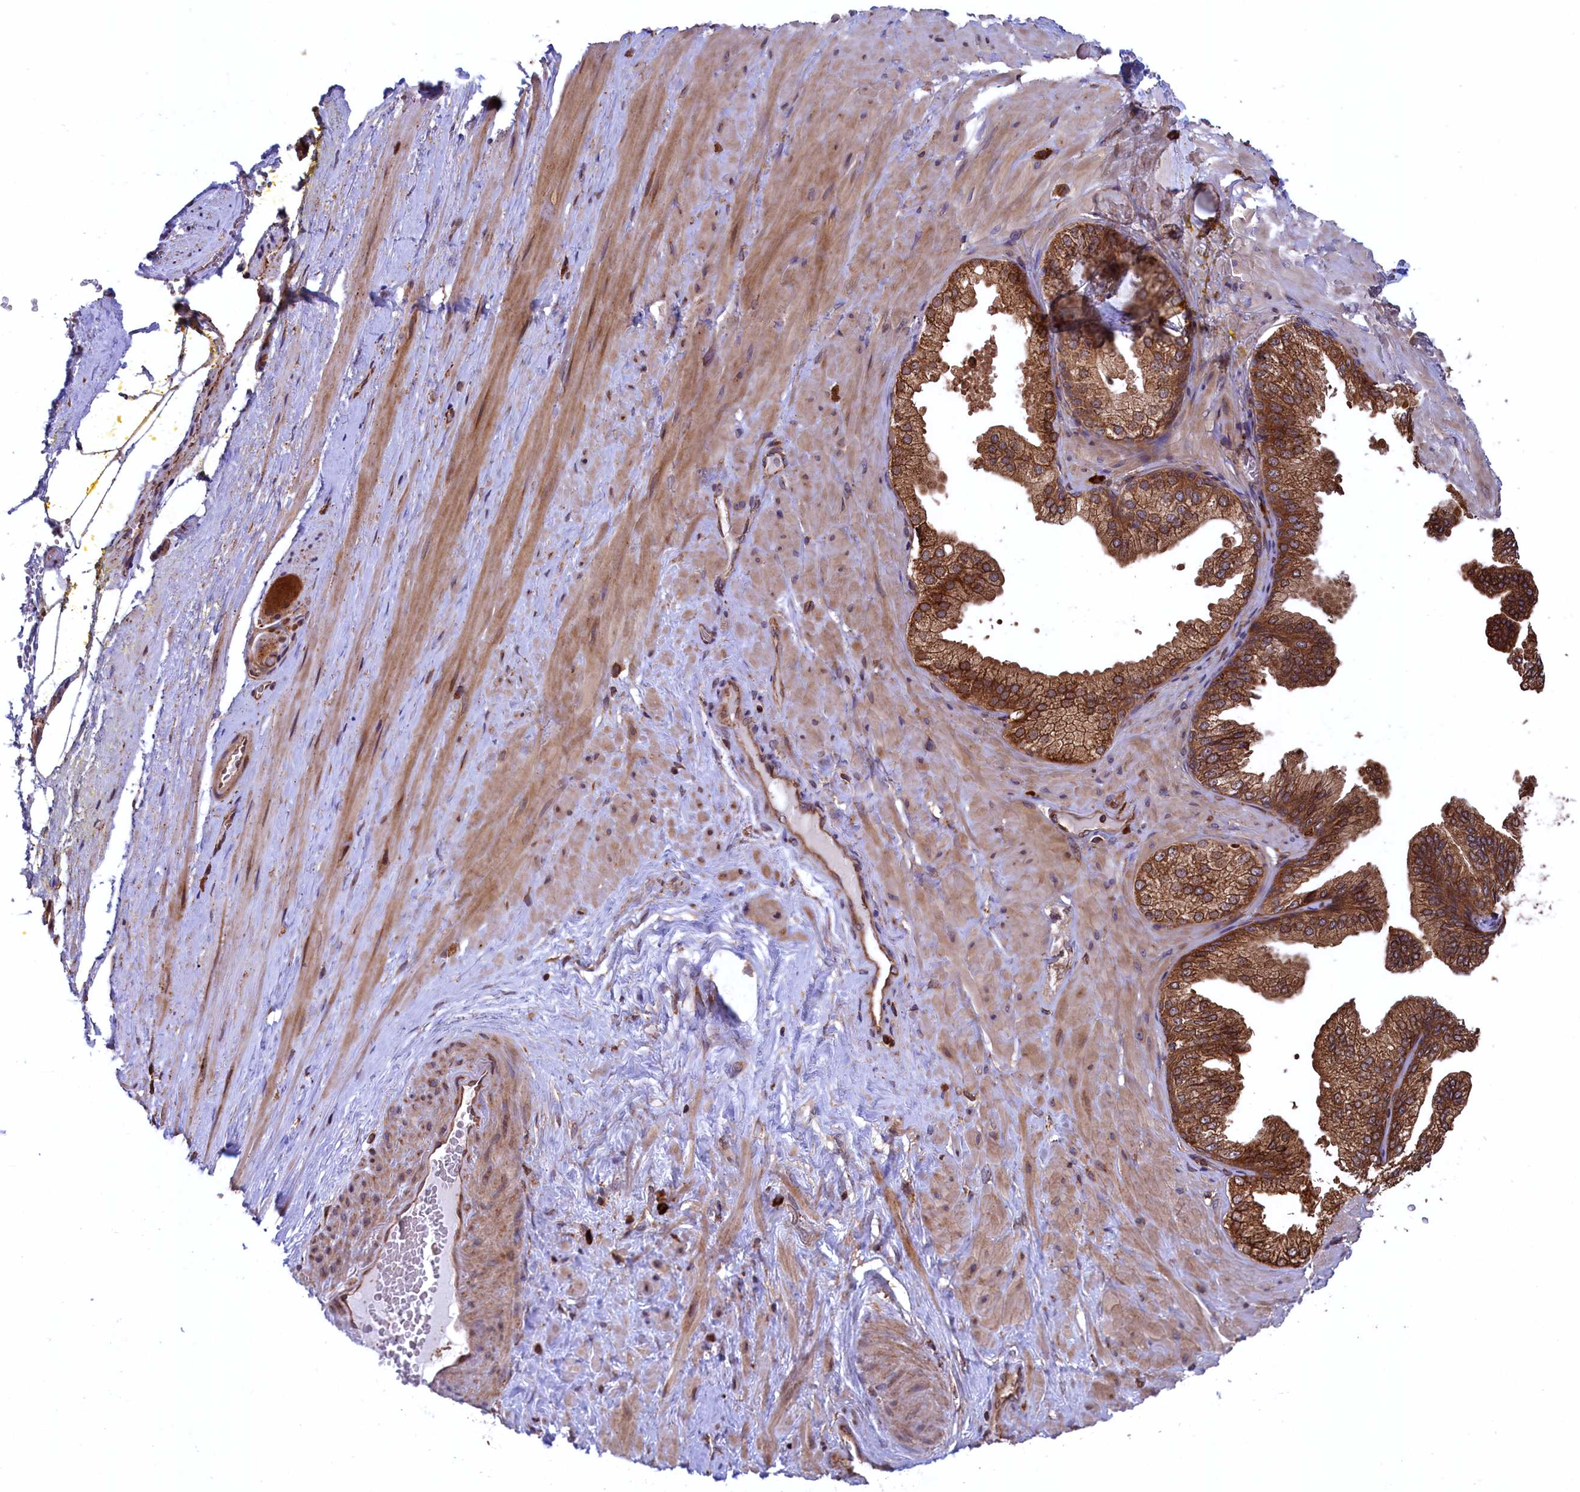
{"staining": {"intensity": "moderate", "quantity": ">75%", "location": "cytoplasmic/membranous"}, "tissue": "adipose tissue", "cell_type": "Adipocytes", "image_type": "normal", "snomed": [{"axis": "morphology", "description": "Normal tissue, NOS"}, {"axis": "morphology", "description": "Adenocarcinoma, Low grade"}, {"axis": "topography", "description": "Prostate"}, {"axis": "topography", "description": "Peripheral nerve tissue"}], "caption": "A brown stain shows moderate cytoplasmic/membranous positivity of a protein in adipocytes of unremarkable human adipose tissue.", "gene": "PLA2G4C", "patient": {"sex": "male", "age": 63}}